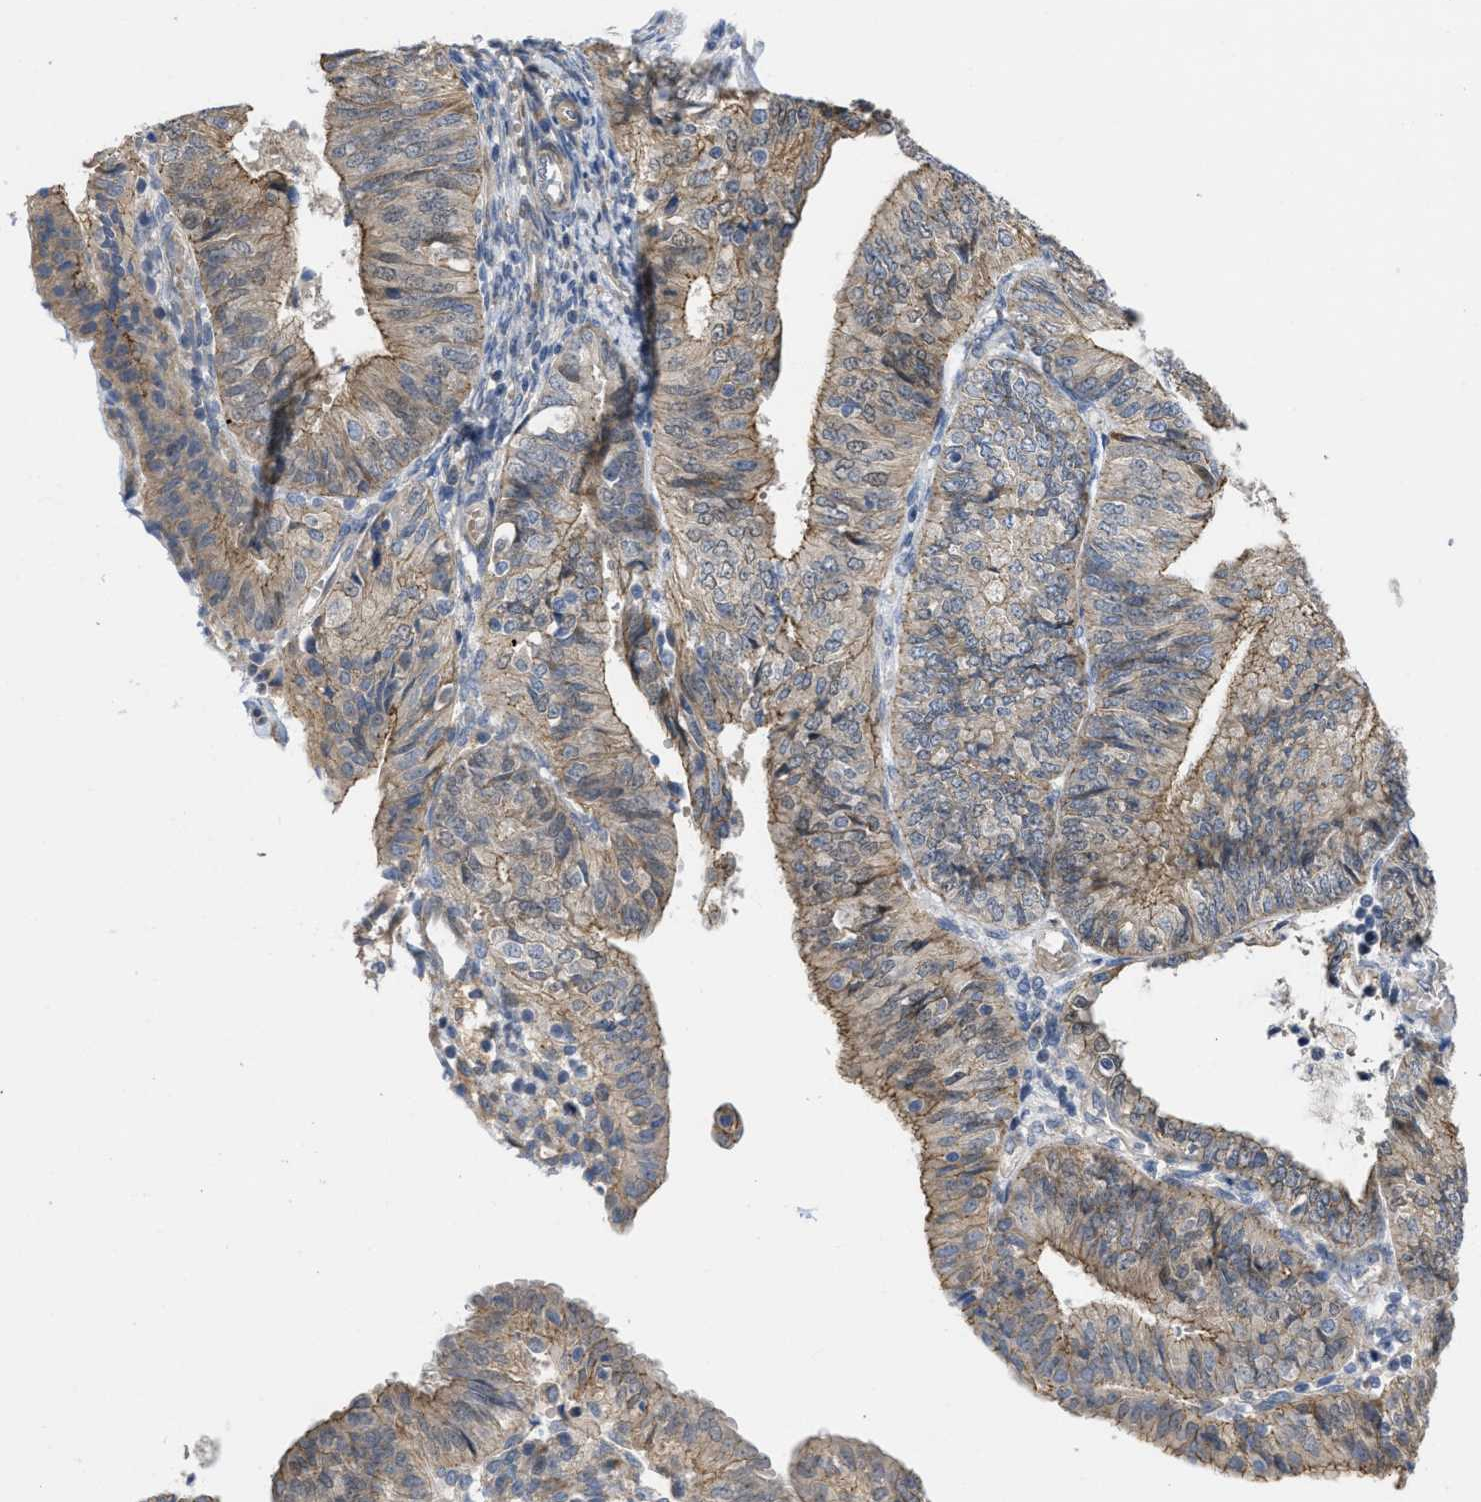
{"staining": {"intensity": "moderate", "quantity": "<25%", "location": "cytoplasmic/membranous"}, "tissue": "endometrial cancer", "cell_type": "Tumor cells", "image_type": "cancer", "snomed": [{"axis": "morphology", "description": "Adenocarcinoma, NOS"}, {"axis": "topography", "description": "Endometrium"}], "caption": "Protein expression analysis of endometrial adenocarcinoma demonstrates moderate cytoplasmic/membranous staining in about <25% of tumor cells.", "gene": "CDPF1", "patient": {"sex": "female", "age": 58}}